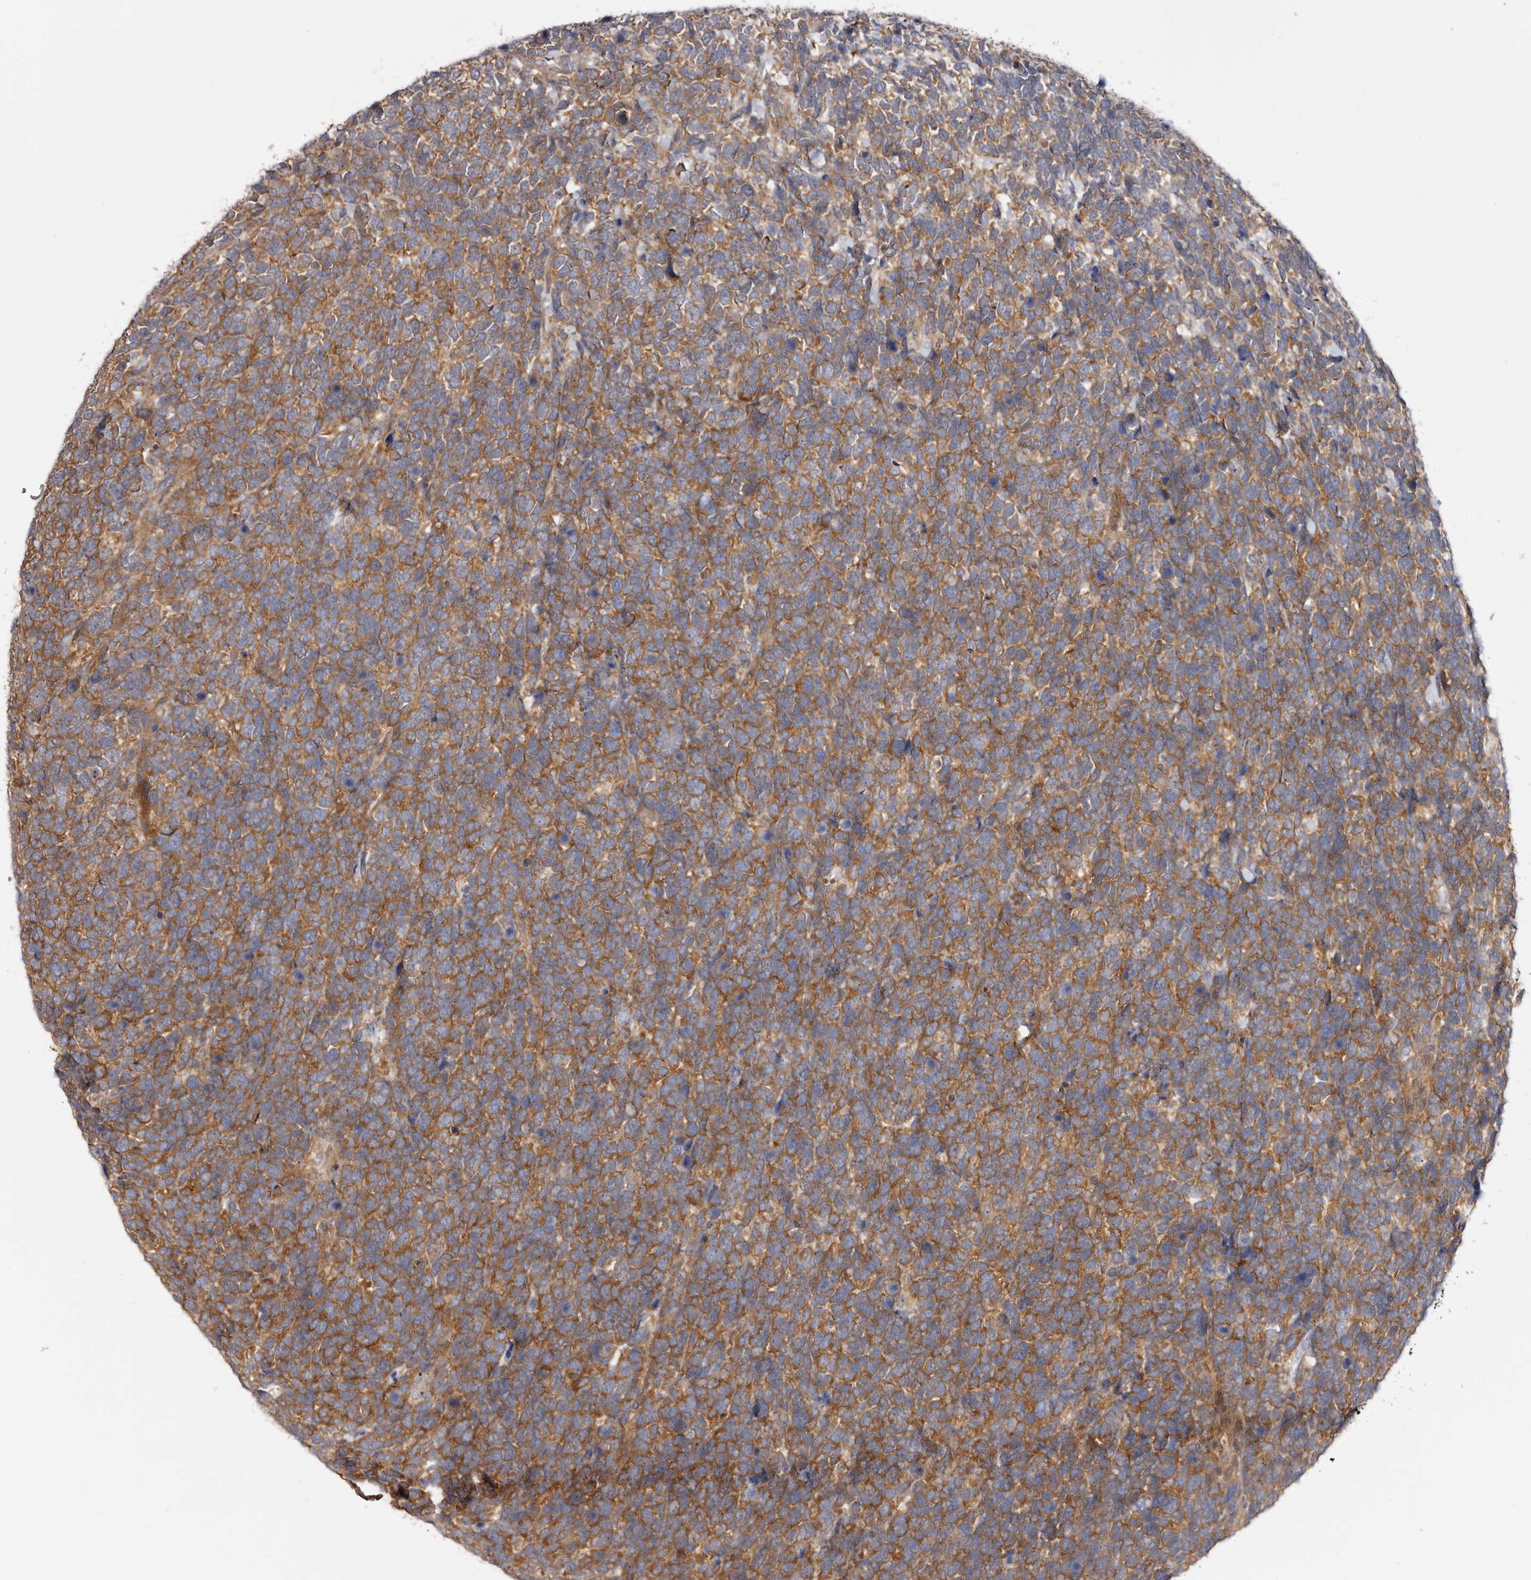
{"staining": {"intensity": "moderate", "quantity": ">75%", "location": "cytoplasmic/membranous"}, "tissue": "urothelial cancer", "cell_type": "Tumor cells", "image_type": "cancer", "snomed": [{"axis": "morphology", "description": "Urothelial carcinoma, High grade"}, {"axis": "topography", "description": "Urinary bladder"}], "caption": "An immunohistochemistry (IHC) photomicrograph of tumor tissue is shown. Protein staining in brown labels moderate cytoplasmic/membranous positivity in high-grade urothelial carcinoma within tumor cells. The staining is performed using DAB (3,3'-diaminobenzidine) brown chromogen to label protein expression. The nuclei are counter-stained blue using hematoxylin.", "gene": "PANK4", "patient": {"sex": "female", "age": 80}}